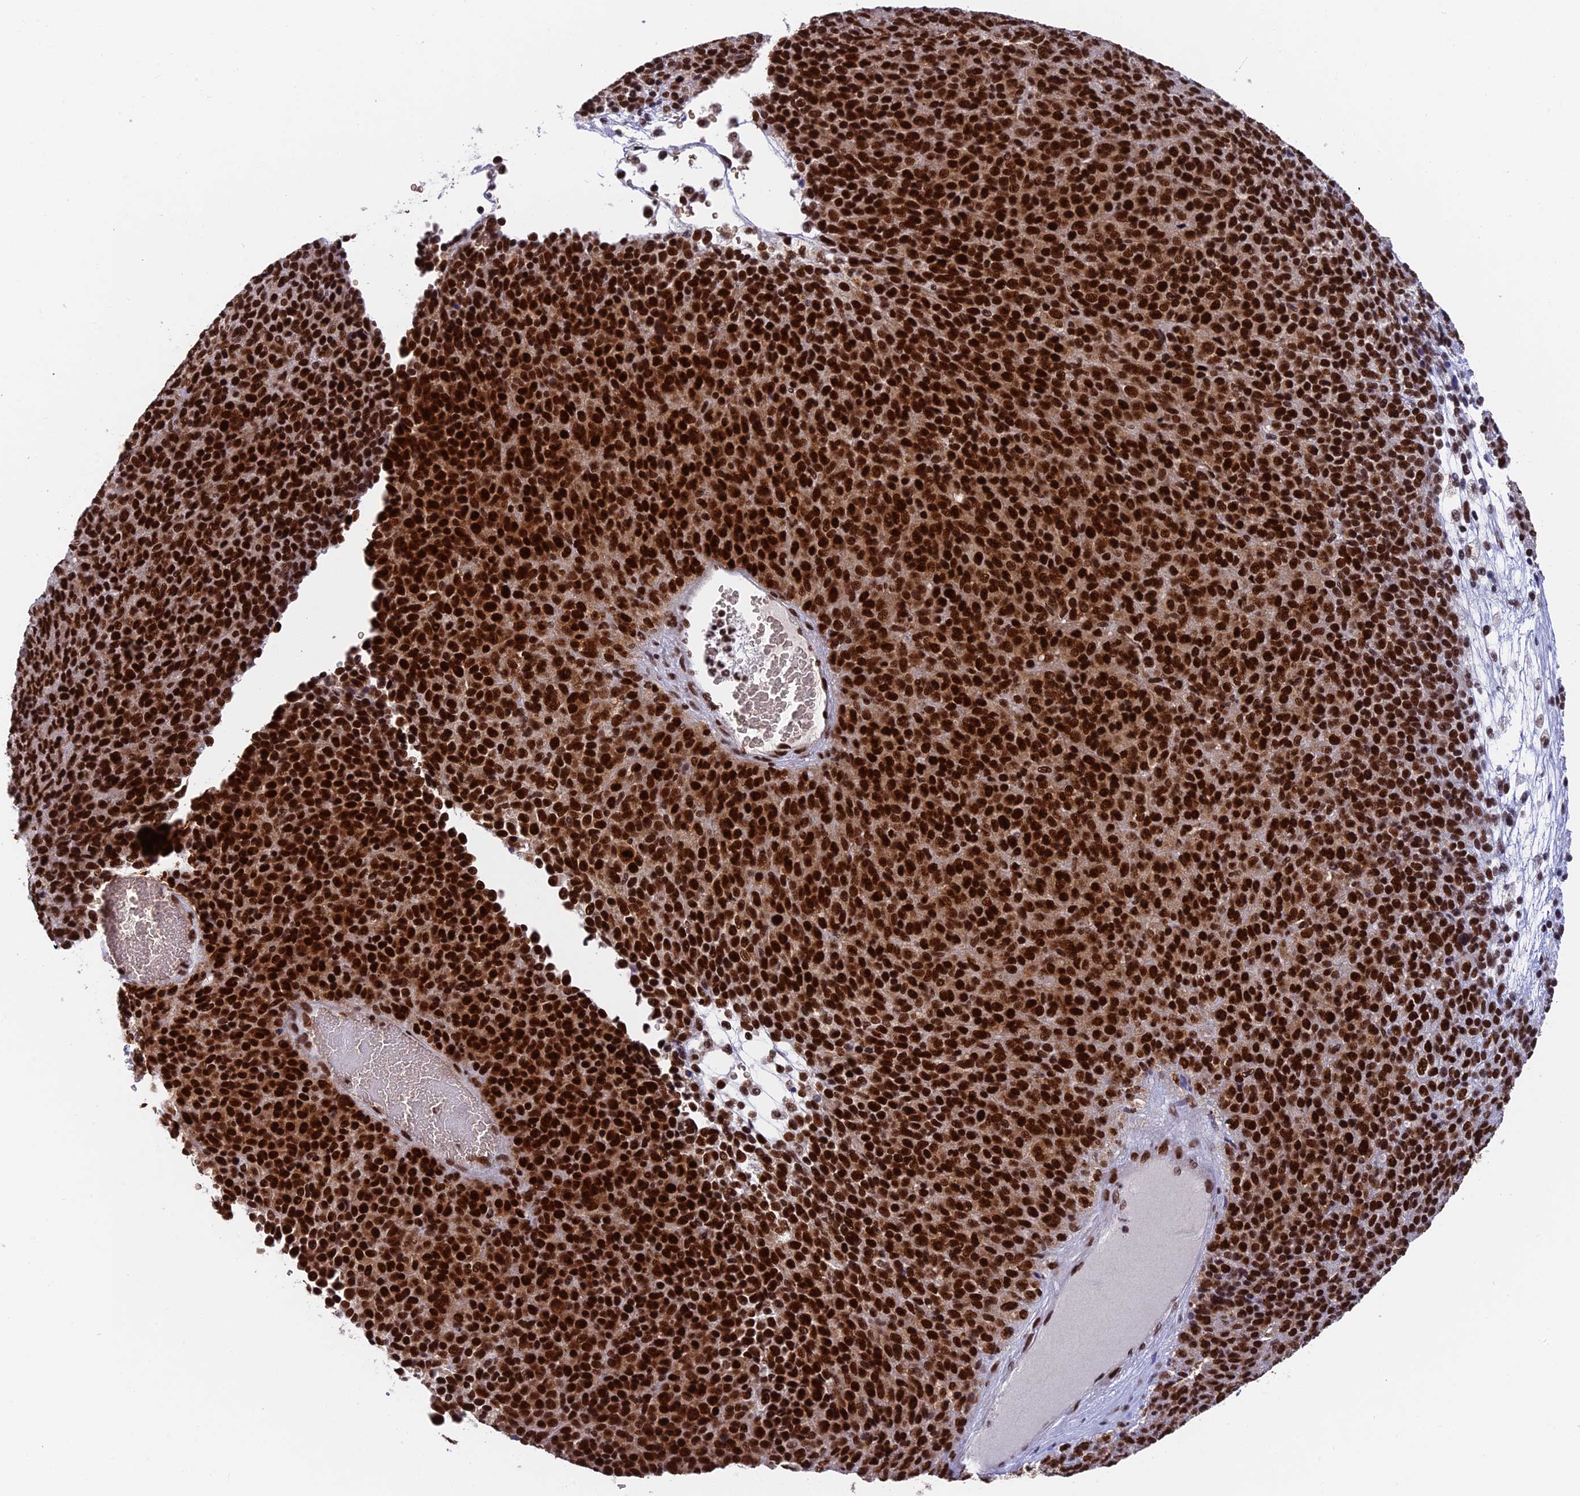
{"staining": {"intensity": "strong", "quantity": ">75%", "location": "nuclear"}, "tissue": "melanoma", "cell_type": "Tumor cells", "image_type": "cancer", "snomed": [{"axis": "morphology", "description": "Malignant melanoma, Metastatic site"}, {"axis": "topography", "description": "Brain"}], "caption": "Malignant melanoma (metastatic site) stained for a protein (brown) demonstrates strong nuclear positive positivity in approximately >75% of tumor cells.", "gene": "EEF1AKMT3", "patient": {"sex": "female", "age": 56}}